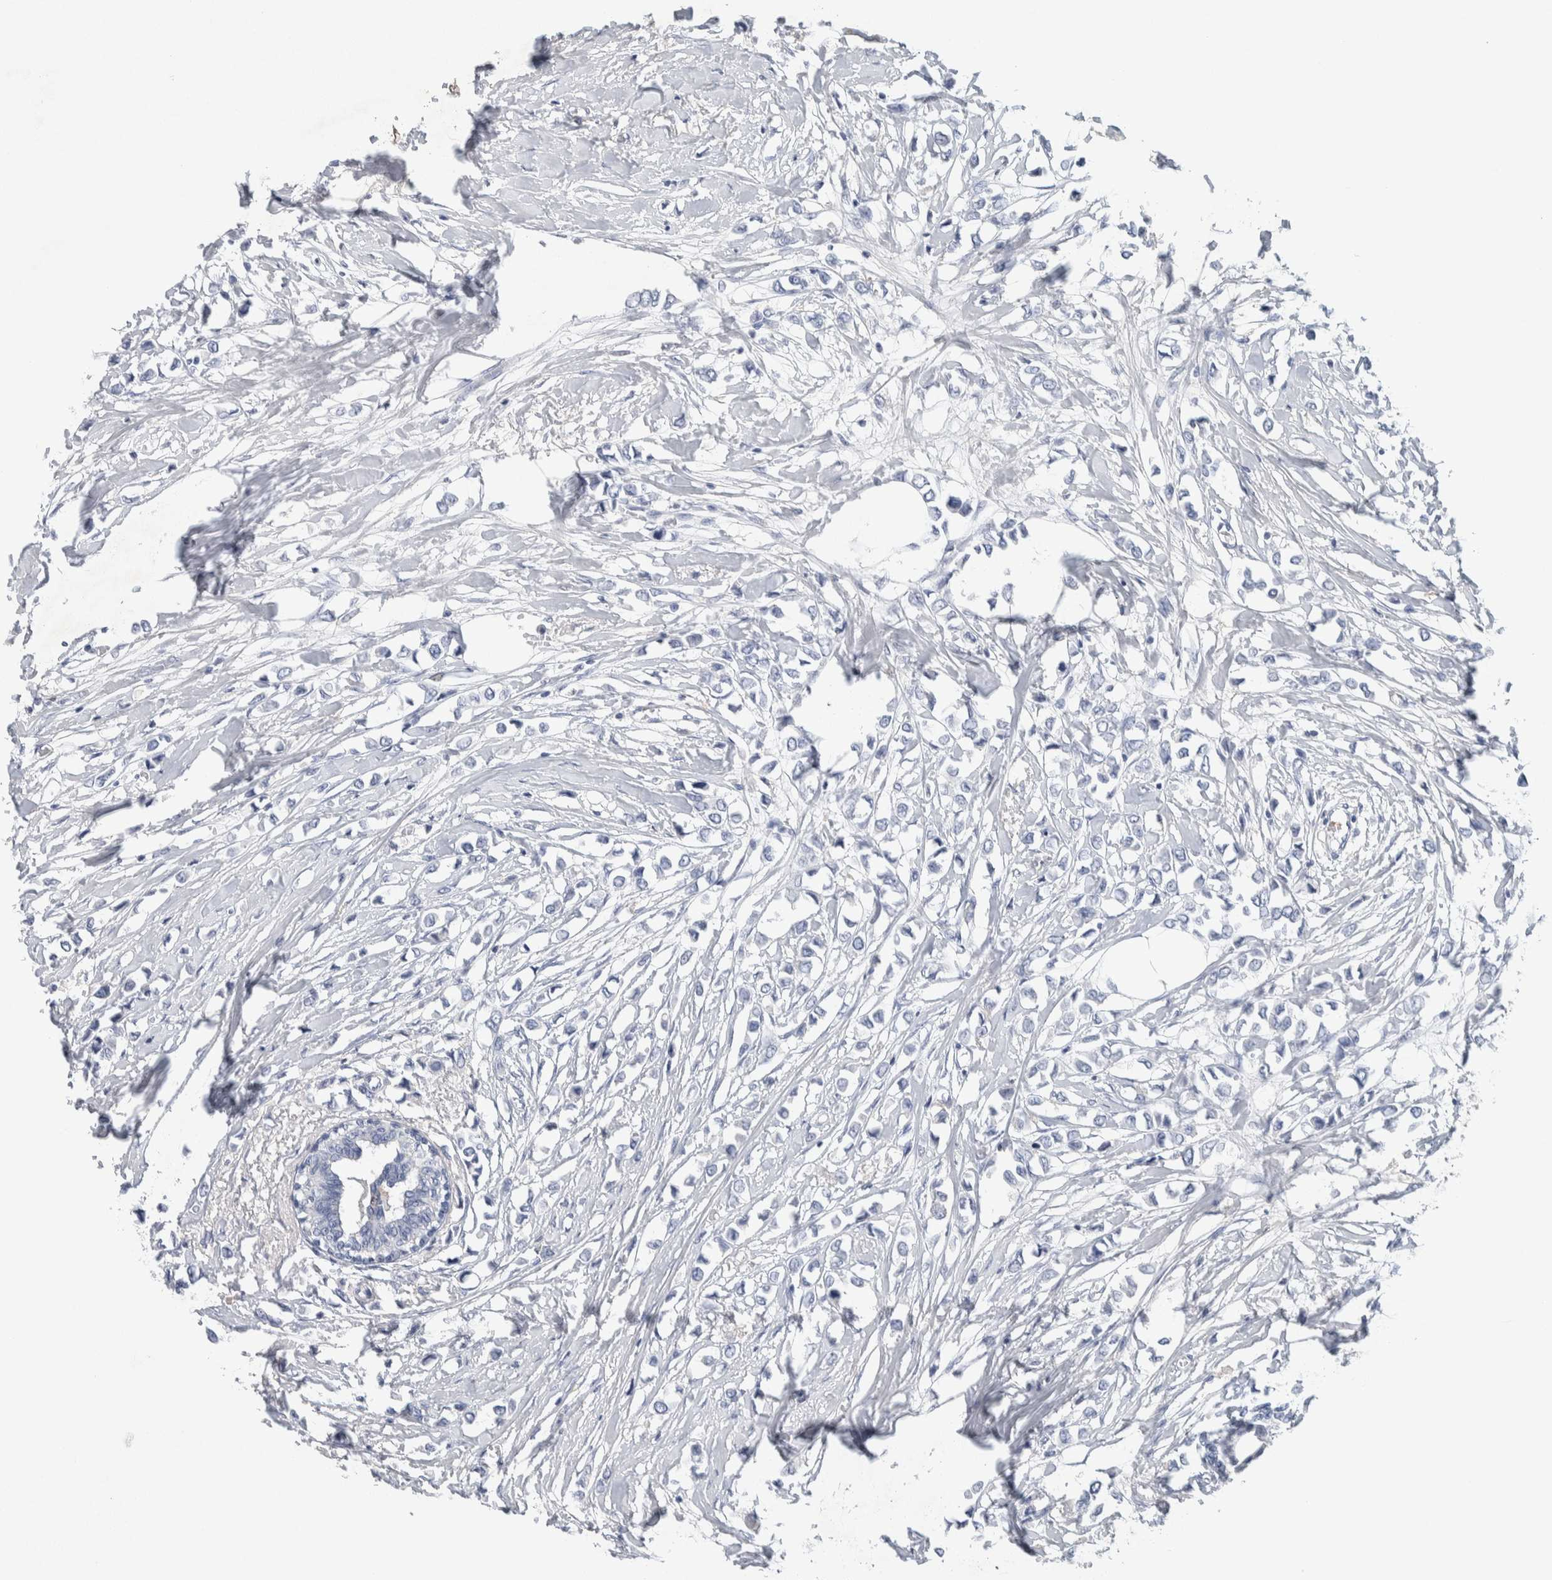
{"staining": {"intensity": "negative", "quantity": "none", "location": "none"}, "tissue": "breast cancer", "cell_type": "Tumor cells", "image_type": "cancer", "snomed": [{"axis": "morphology", "description": "Lobular carcinoma"}, {"axis": "topography", "description": "Breast"}], "caption": "Protein analysis of breast cancer (lobular carcinoma) demonstrates no significant positivity in tumor cells. The staining was performed using DAB to visualize the protein expression in brown, while the nuclei were stained in blue with hematoxylin (Magnification: 20x).", "gene": "NCF2", "patient": {"sex": "female", "age": 51}}